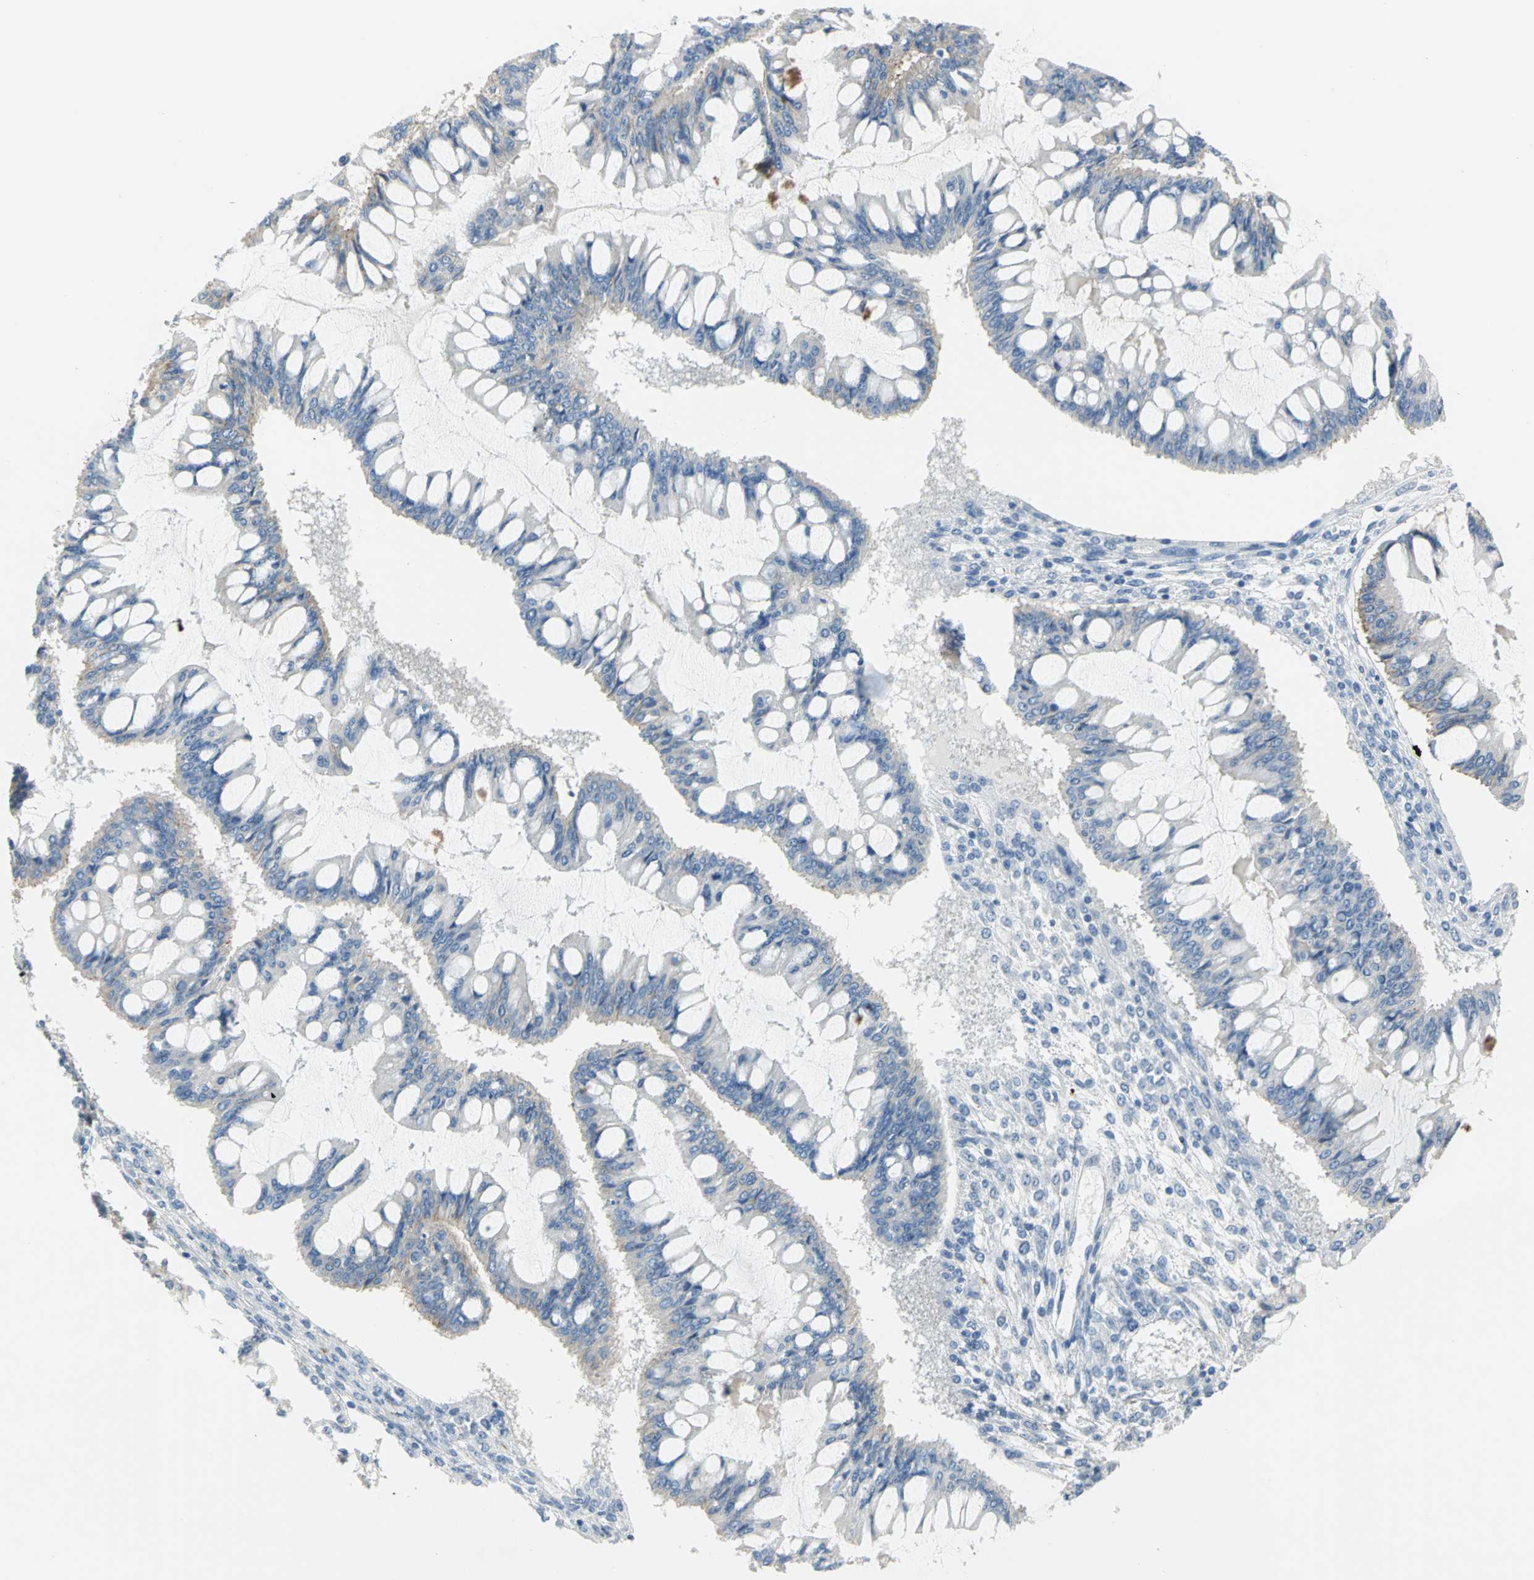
{"staining": {"intensity": "weak", "quantity": "25%-75%", "location": "cytoplasmic/membranous"}, "tissue": "ovarian cancer", "cell_type": "Tumor cells", "image_type": "cancer", "snomed": [{"axis": "morphology", "description": "Cystadenocarcinoma, mucinous, NOS"}, {"axis": "topography", "description": "Ovary"}], "caption": "A low amount of weak cytoplasmic/membranous staining is present in approximately 25%-75% of tumor cells in mucinous cystadenocarcinoma (ovarian) tissue.", "gene": "ALOX15", "patient": {"sex": "female", "age": 73}}